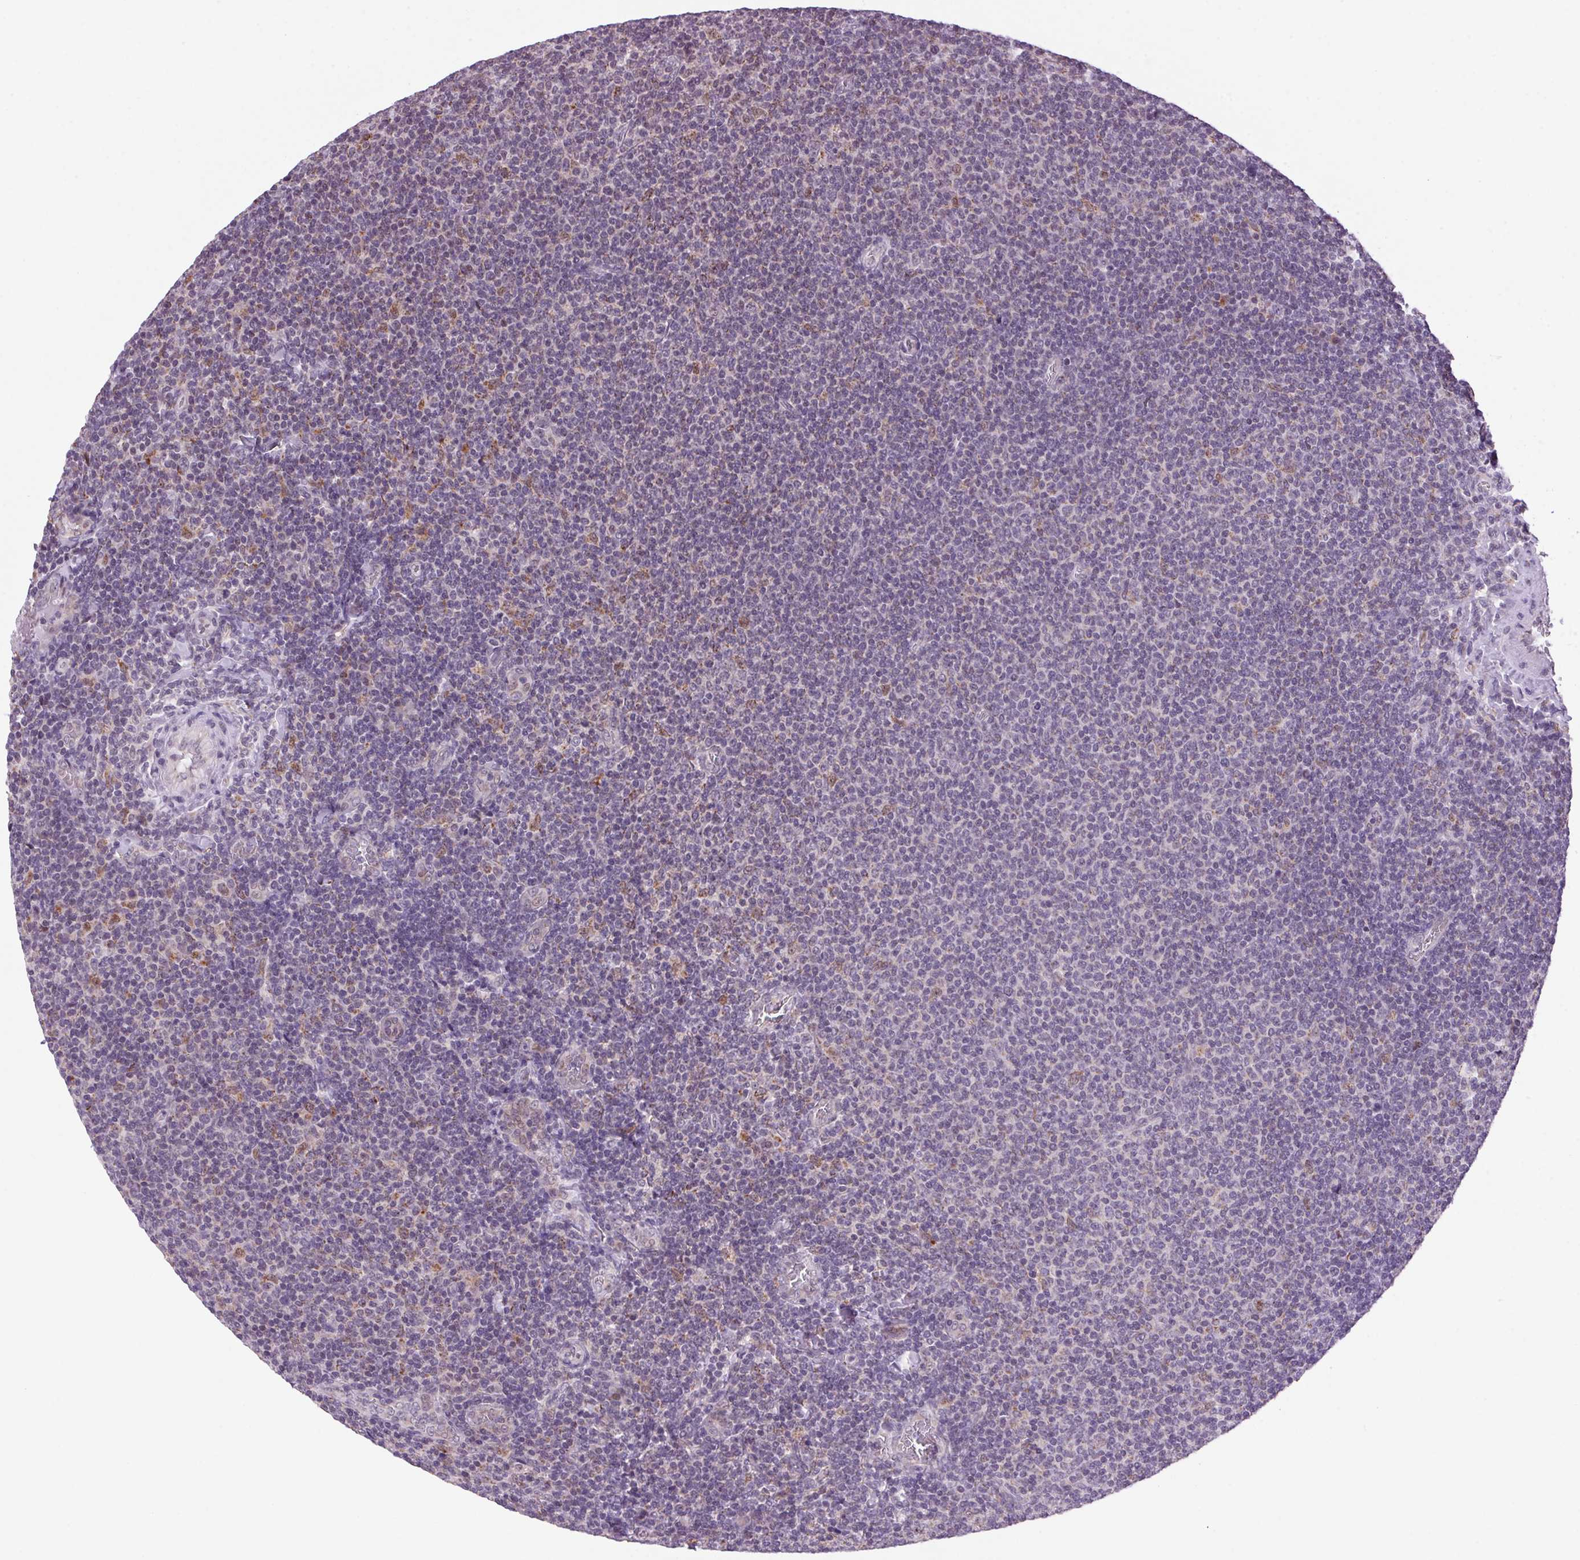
{"staining": {"intensity": "negative", "quantity": "none", "location": "none"}, "tissue": "lymphoma", "cell_type": "Tumor cells", "image_type": "cancer", "snomed": [{"axis": "morphology", "description": "Malignant lymphoma, non-Hodgkin's type, Low grade"}, {"axis": "topography", "description": "Lymph node"}], "caption": "Immunohistochemistry photomicrograph of lymphoma stained for a protein (brown), which reveals no positivity in tumor cells.", "gene": "AKR1E2", "patient": {"sex": "male", "age": 52}}